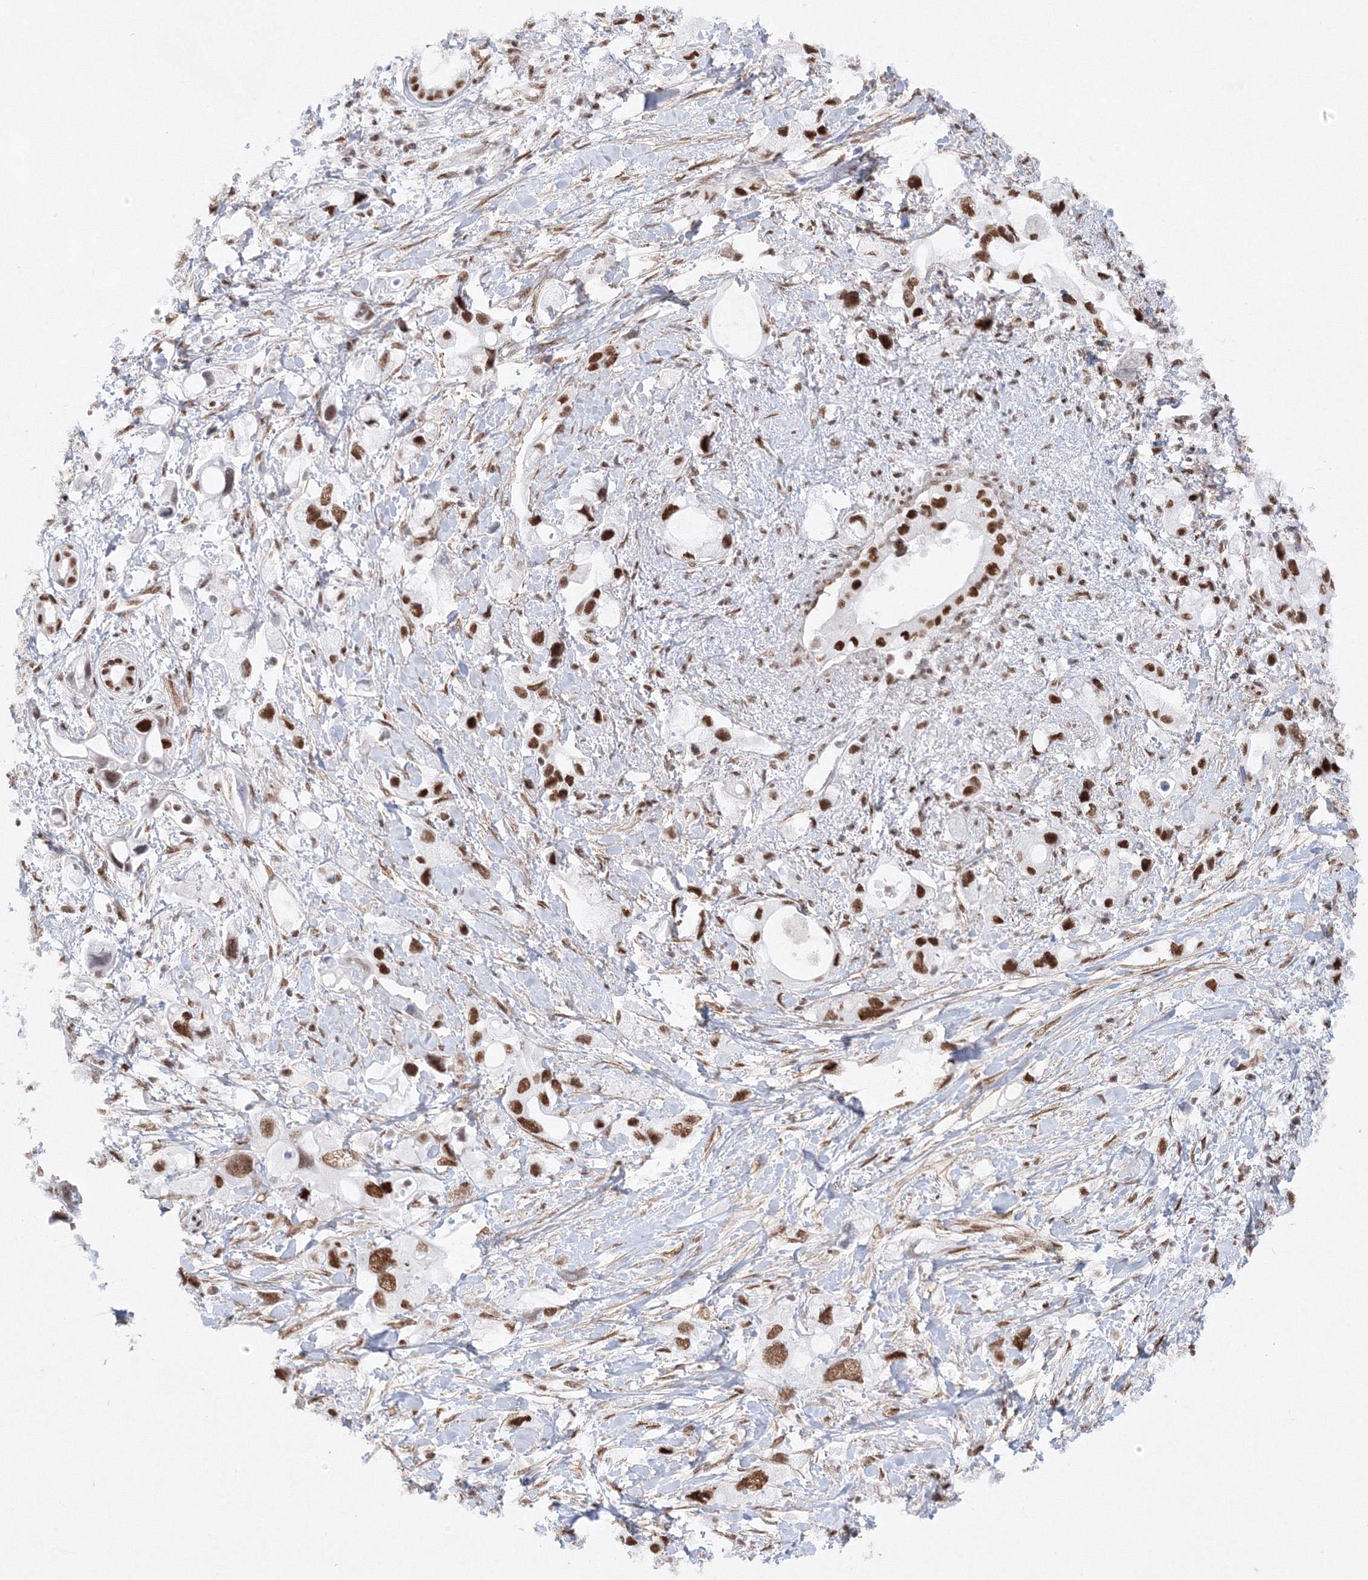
{"staining": {"intensity": "strong", "quantity": "25%-75%", "location": "nuclear"}, "tissue": "pancreatic cancer", "cell_type": "Tumor cells", "image_type": "cancer", "snomed": [{"axis": "morphology", "description": "Adenocarcinoma, NOS"}, {"axis": "topography", "description": "Pancreas"}], "caption": "Strong nuclear protein staining is identified in approximately 25%-75% of tumor cells in pancreatic cancer (adenocarcinoma).", "gene": "ZNF638", "patient": {"sex": "female", "age": 56}}